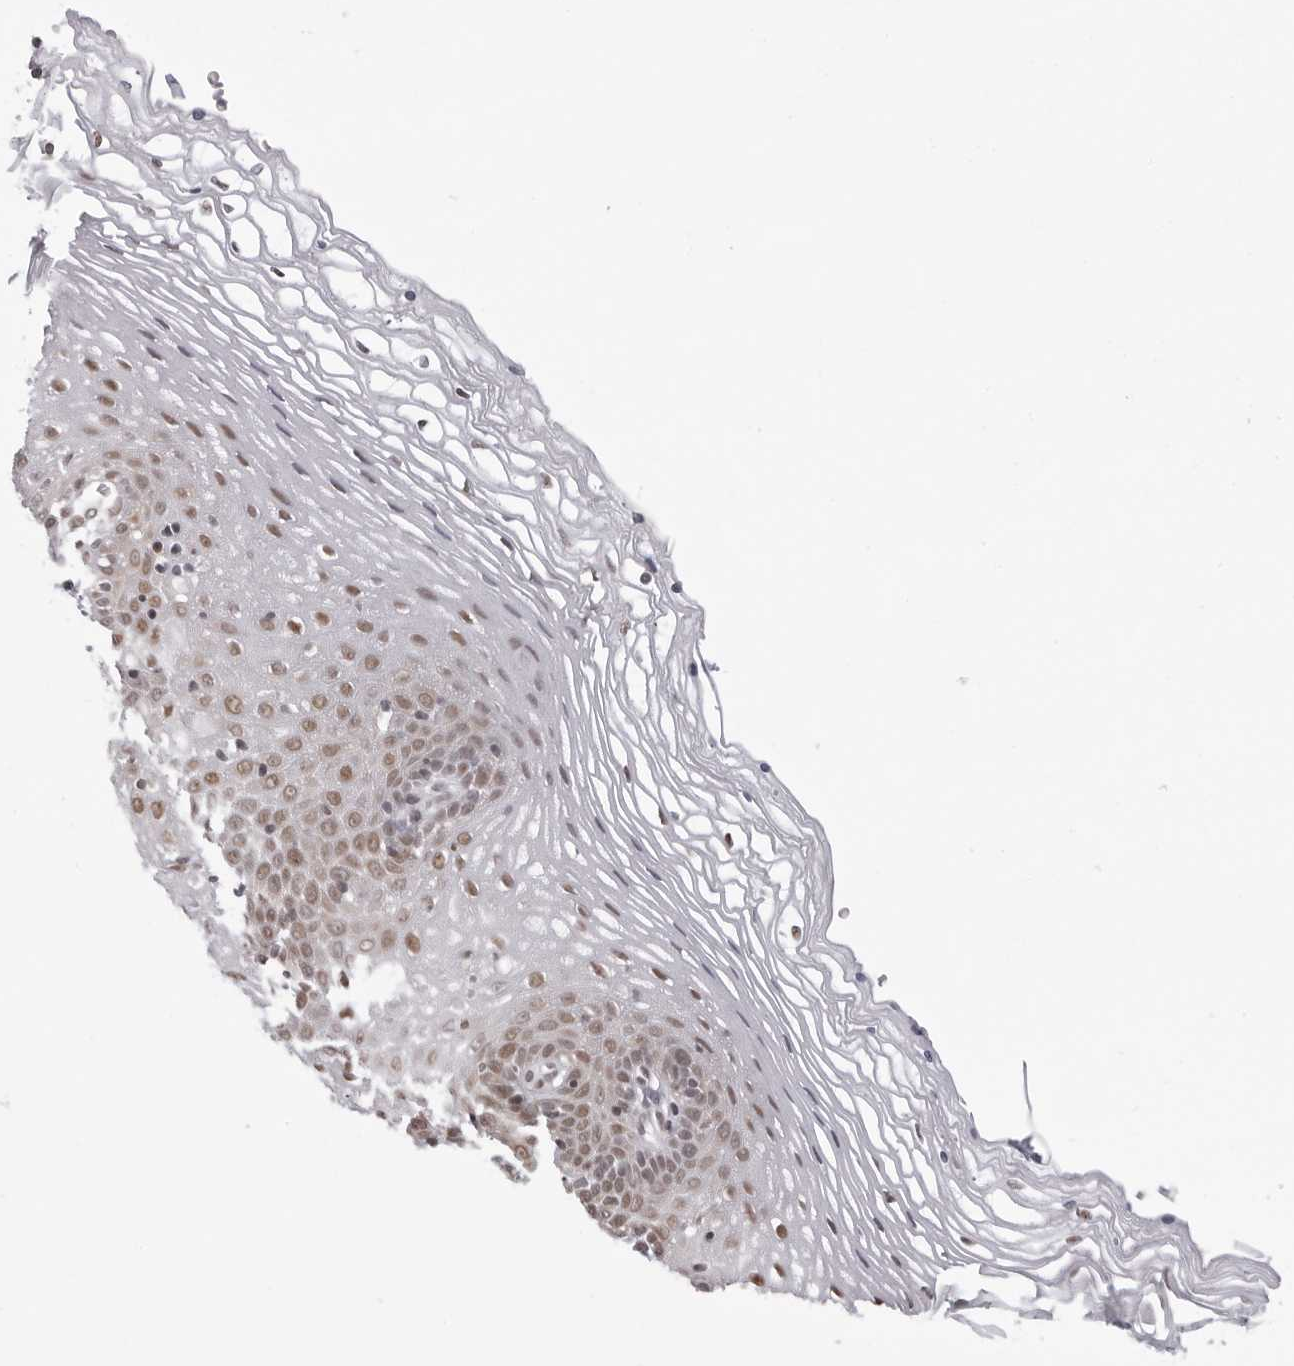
{"staining": {"intensity": "moderate", "quantity": ">75%", "location": "nuclear"}, "tissue": "vagina", "cell_type": "Squamous epithelial cells", "image_type": "normal", "snomed": [{"axis": "morphology", "description": "Normal tissue, NOS"}, {"axis": "topography", "description": "Vagina"}], "caption": "Immunohistochemical staining of unremarkable human vagina exhibits moderate nuclear protein positivity in approximately >75% of squamous epithelial cells. (DAB = brown stain, brightfield microscopy at high magnification).", "gene": "PHF3", "patient": {"sex": "female", "age": 32}}